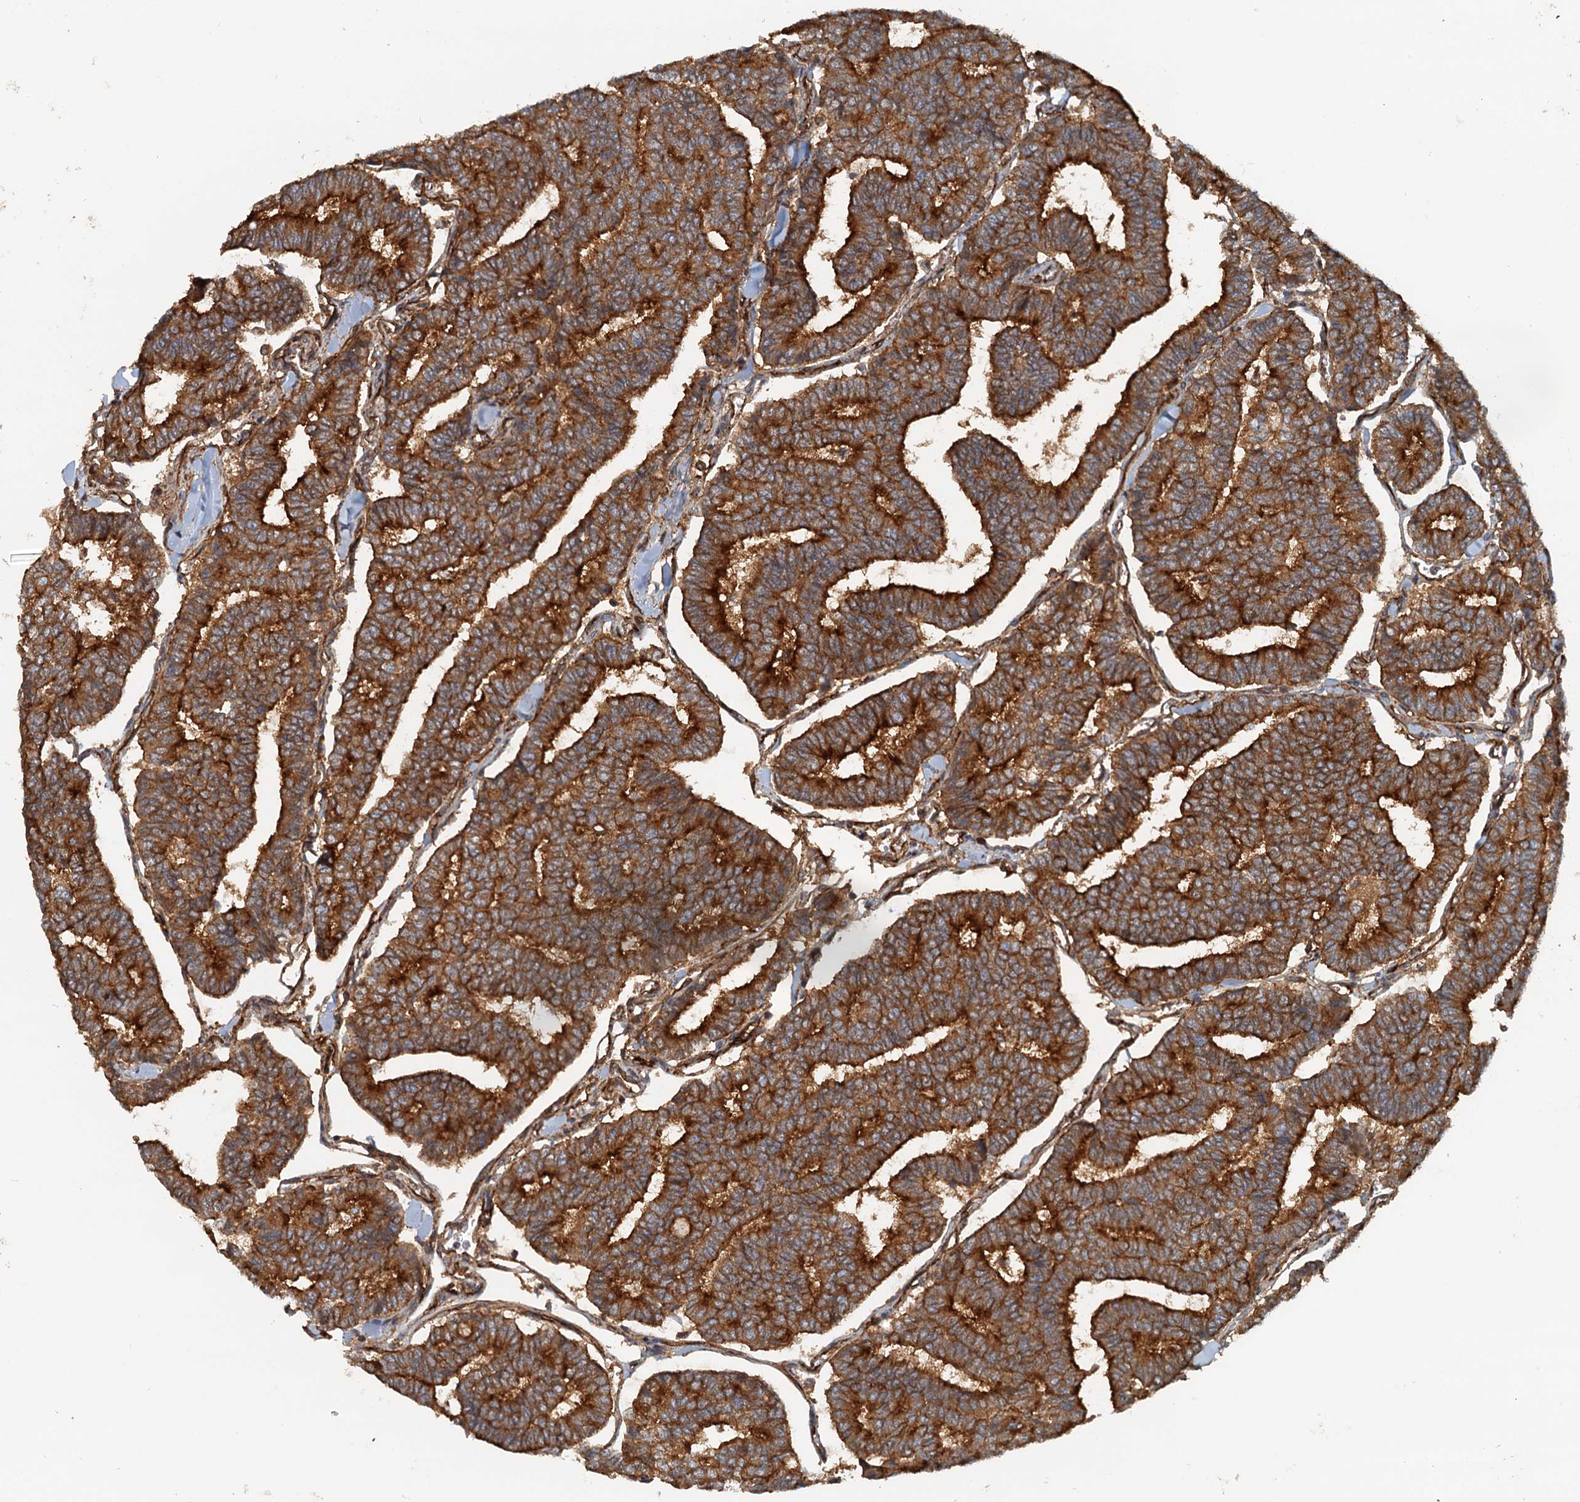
{"staining": {"intensity": "strong", "quantity": ">75%", "location": "cytoplasmic/membranous"}, "tissue": "thyroid cancer", "cell_type": "Tumor cells", "image_type": "cancer", "snomed": [{"axis": "morphology", "description": "Papillary adenocarcinoma, NOS"}, {"axis": "topography", "description": "Thyroid gland"}], "caption": "Thyroid cancer (papillary adenocarcinoma) tissue shows strong cytoplasmic/membranous positivity in about >75% of tumor cells, visualized by immunohistochemistry.", "gene": "NIPAL3", "patient": {"sex": "female", "age": 35}}